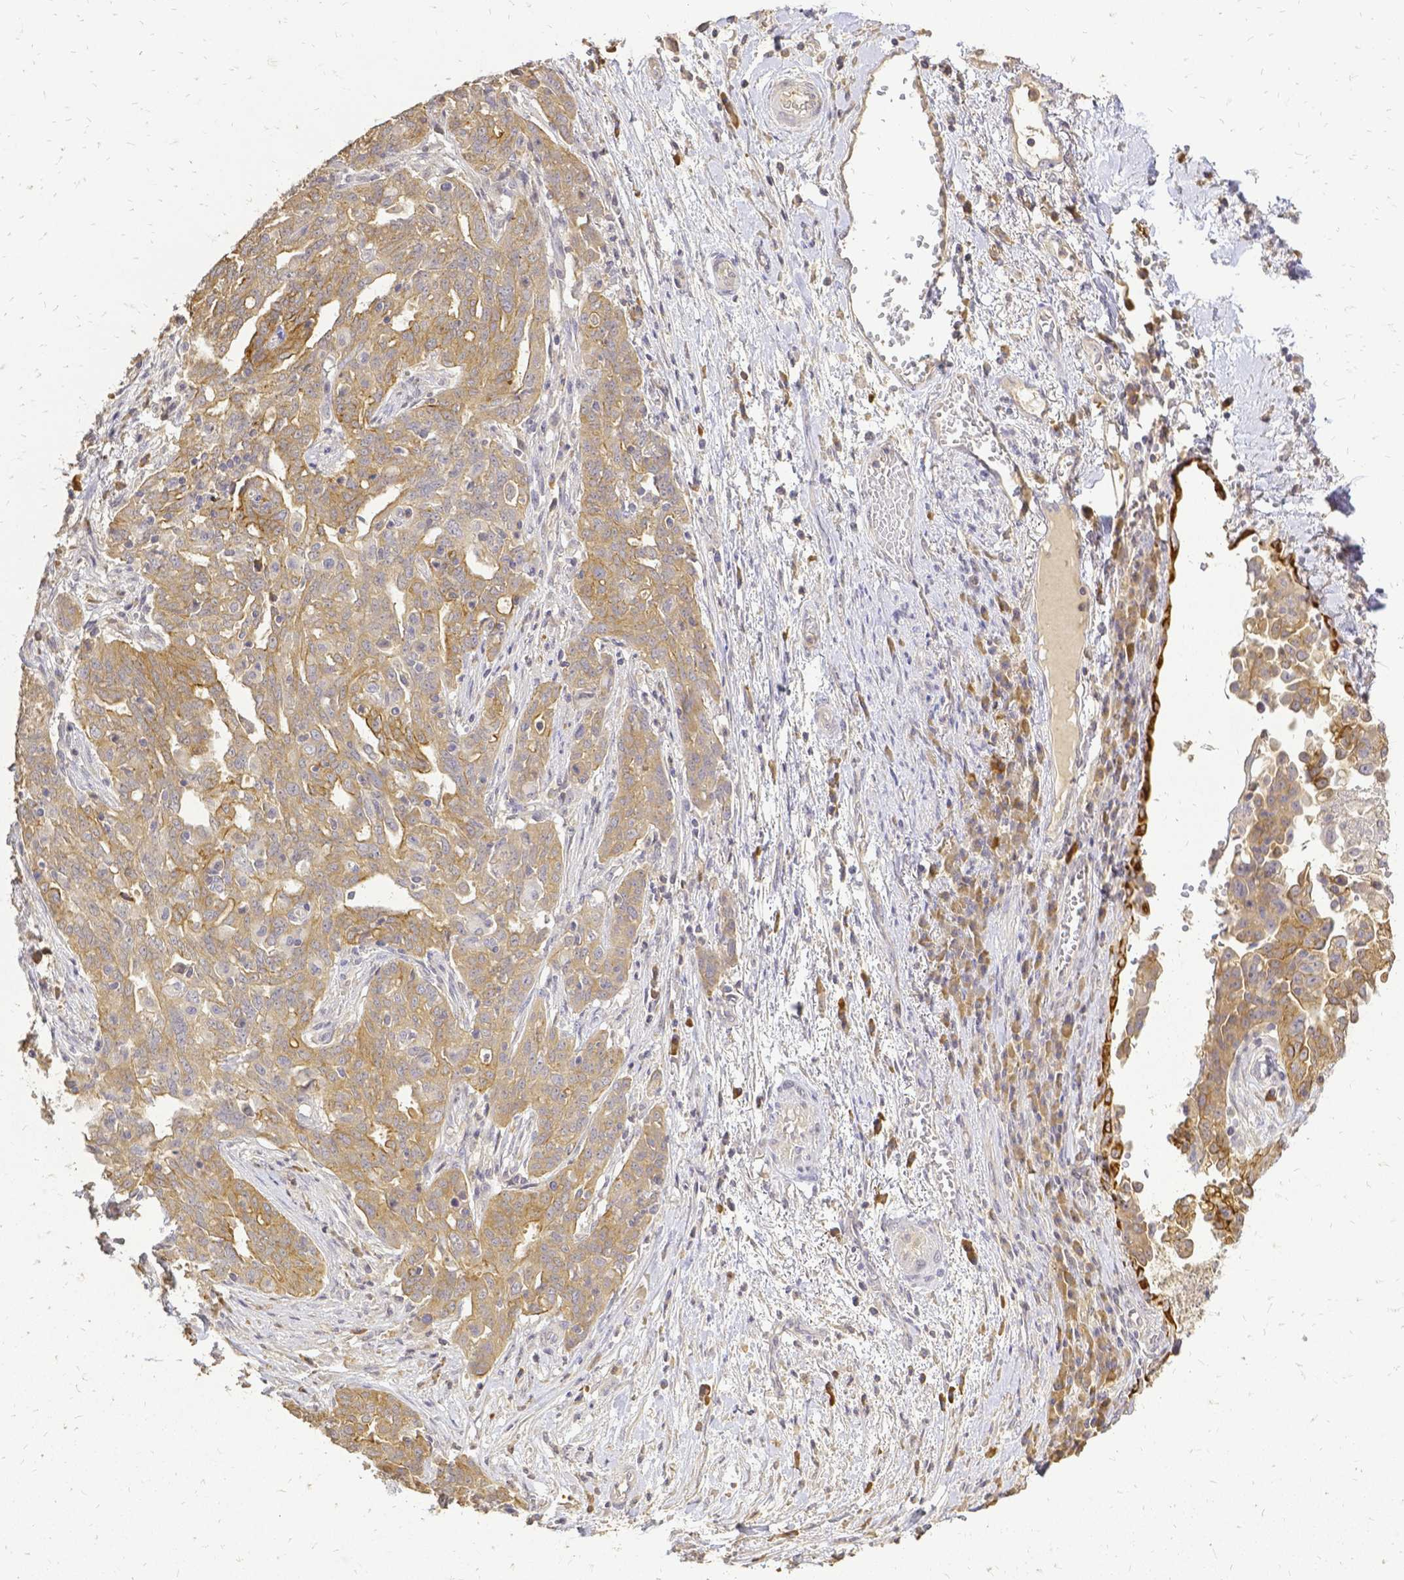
{"staining": {"intensity": "moderate", "quantity": ">75%", "location": "cytoplasmic/membranous"}, "tissue": "ovarian cancer", "cell_type": "Tumor cells", "image_type": "cancer", "snomed": [{"axis": "morphology", "description": "Cystadenocarcinoma, serous, NOS"}, {"axis": "topography", "description": "Ovary"}], "caption": "Serous cystadenocarcinoma (ovarian) stained with a protein marker displays moderate staining in tumor cells.", "gene": "CIB1", "patient": {"sex": "female", "age": 67}}